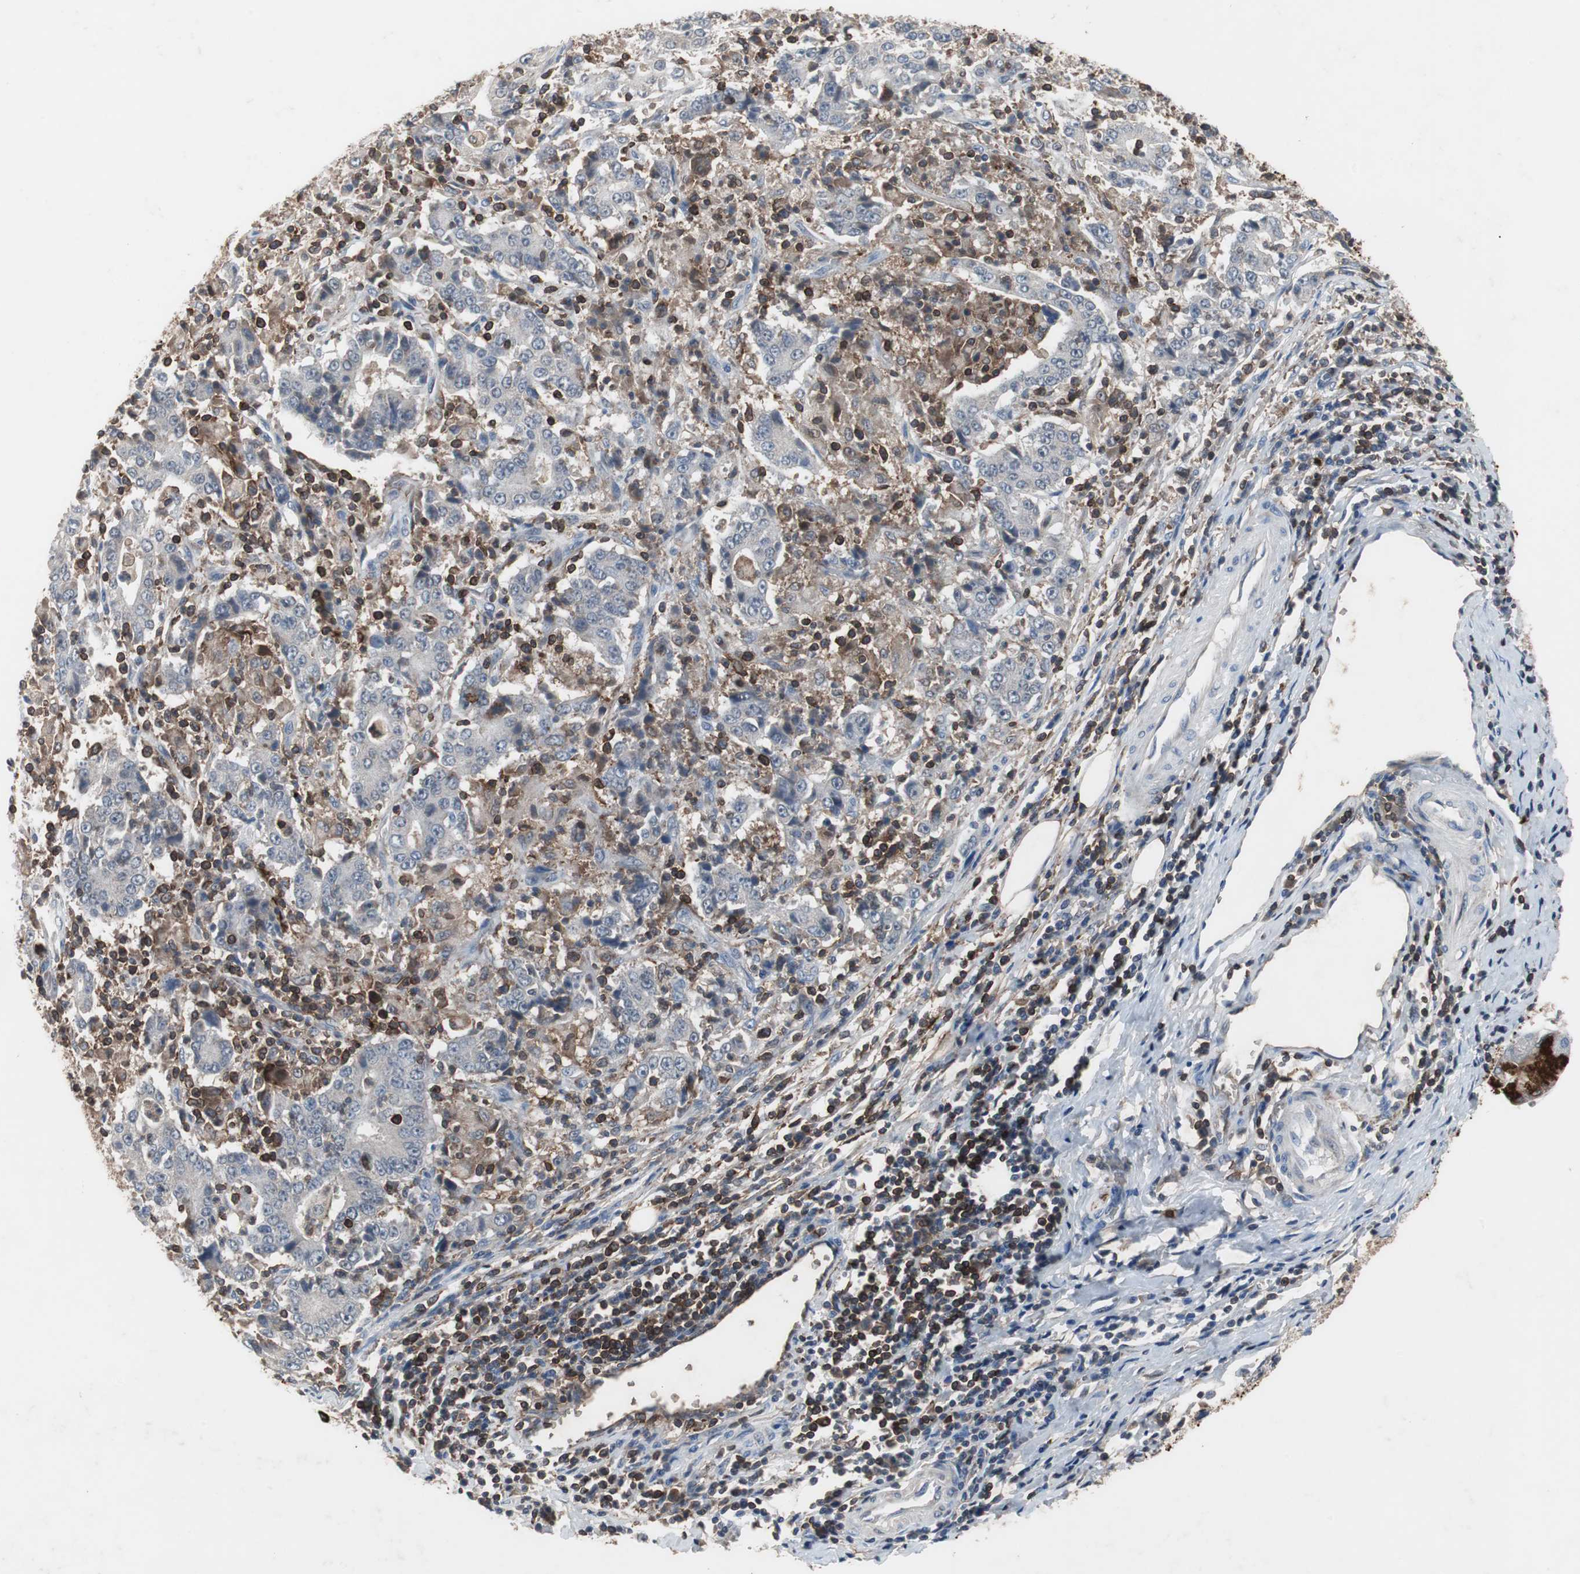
{"staining": {"intensity": "negative", "quantity": "none", "location": "none"}, "tissue": "stomach cancer", "cell_type": "Tumor cells", "image_type": "cancer", "snomed": [{"axis": "morphology", "description": "Normal tissue, NOS"}, {"axis": "morphology", "description": "Adenocarcinoma, NOS"}, {"axis": "topography", "description": "Stomach, upper"}, {"axis": "topography", "description": "Stomach"}], "caption": "Protein analysis of stomach cancer displays no significant staining in tumor cells. (DAB (3,3'-diaminobenzidine) immunohistochemistry (IHC) visualized using brightfield microscopy, high magnification).", "gene": "CALB2", "patient": {"sex": "male", "age": 59}}